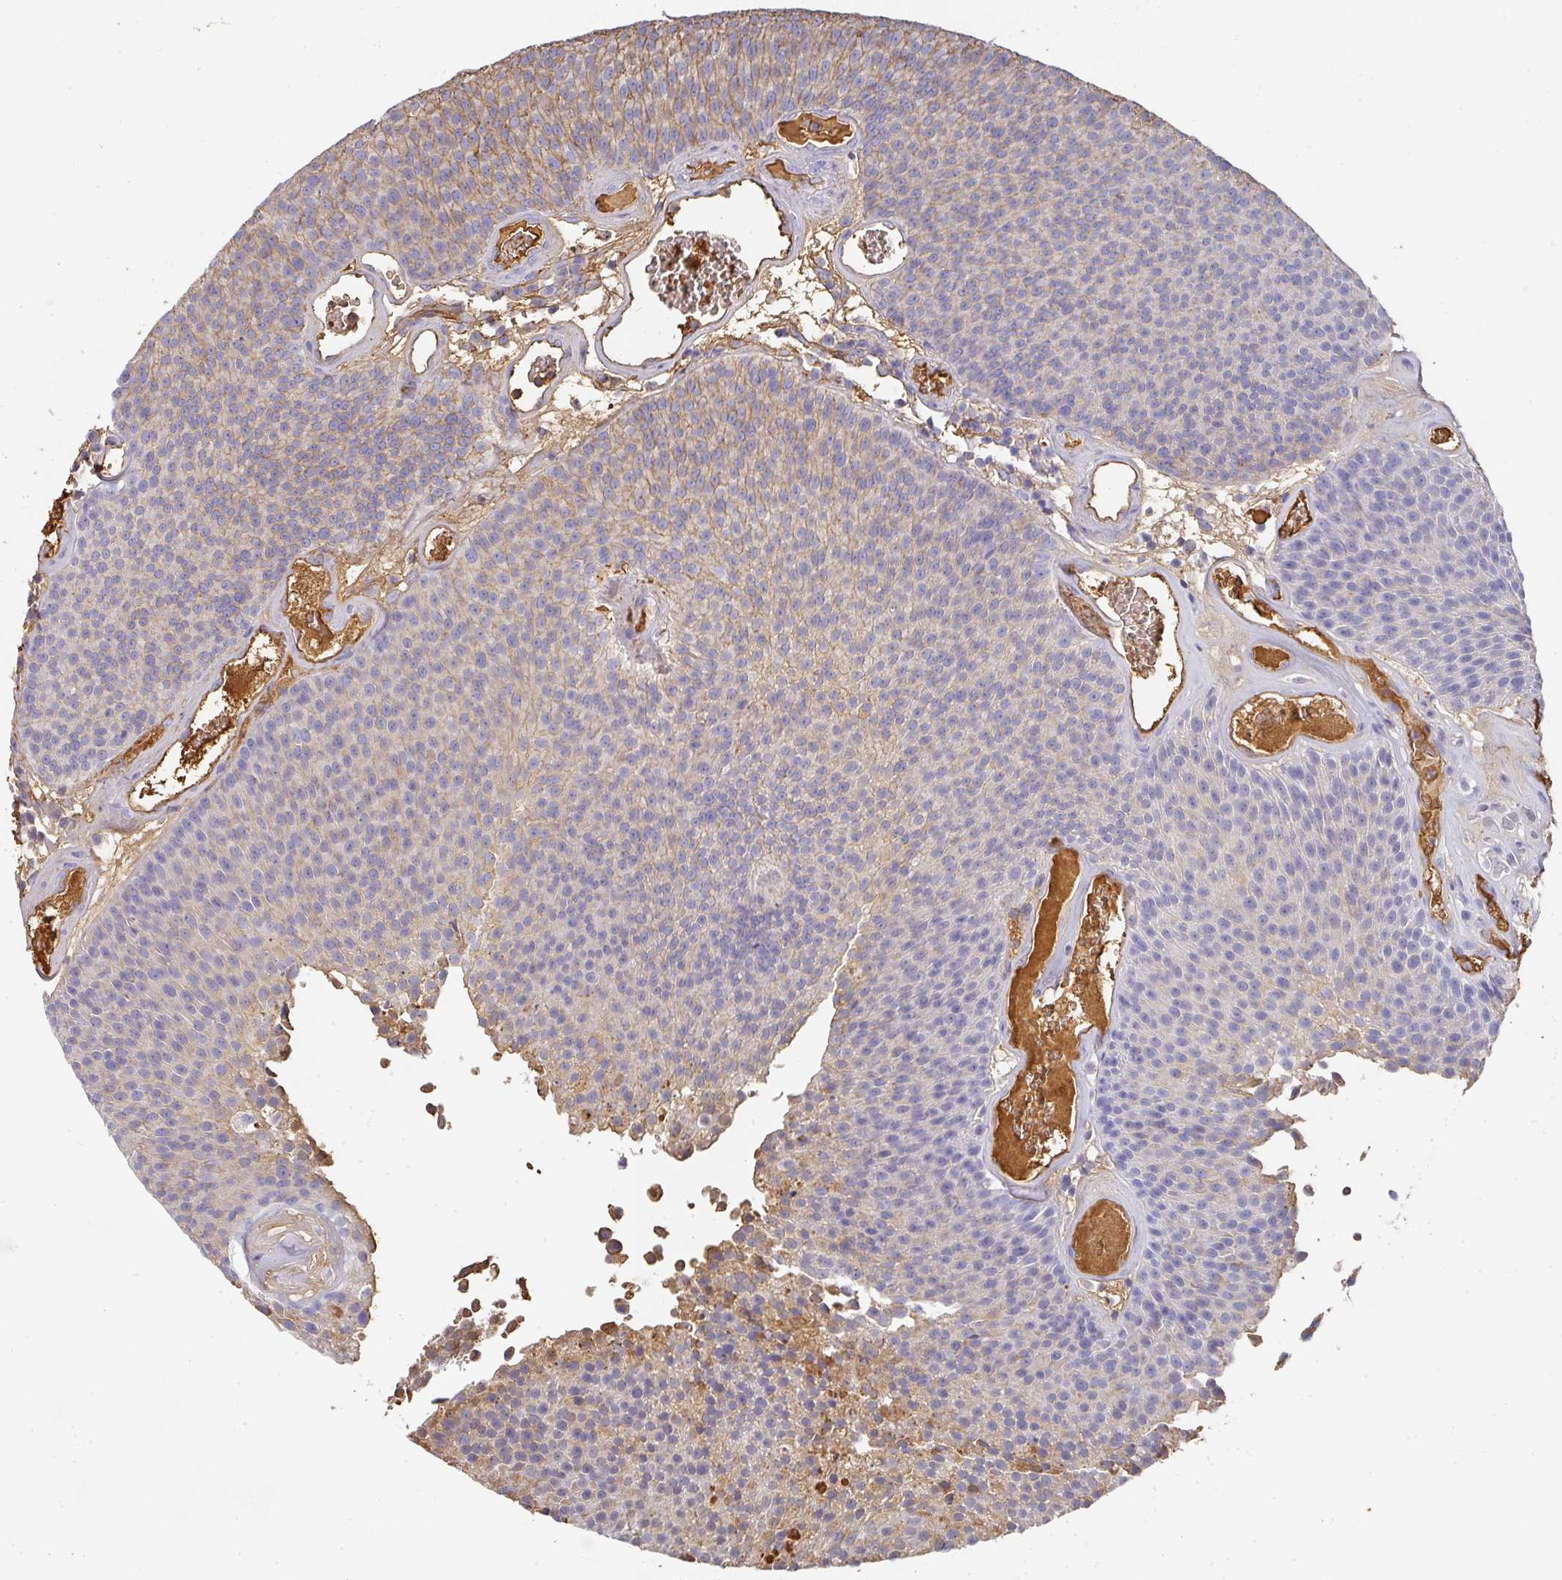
{"staining": {"intensity": "weak", "quantity": "25%-75%", "location": "cytoplasmic/membranous"}, "tissue": "urothelial cancer", "cell_type": "Tumor cells", "image_type": "cancer", "snomed": [{"axis": "morphology", "description": "Urothelial carcinoma, Low grade"}, {"axis": "topography", "description": "Urinary bladder"}], "caption": "Immunohistochemical staining of urothelial cancer demonstrates low levels of weak cytoplasmic/membranous expression in approximately 25%-75% of tumor cells.", "gene": "ALB", "patient": {"sex": "female", "age": 79}}